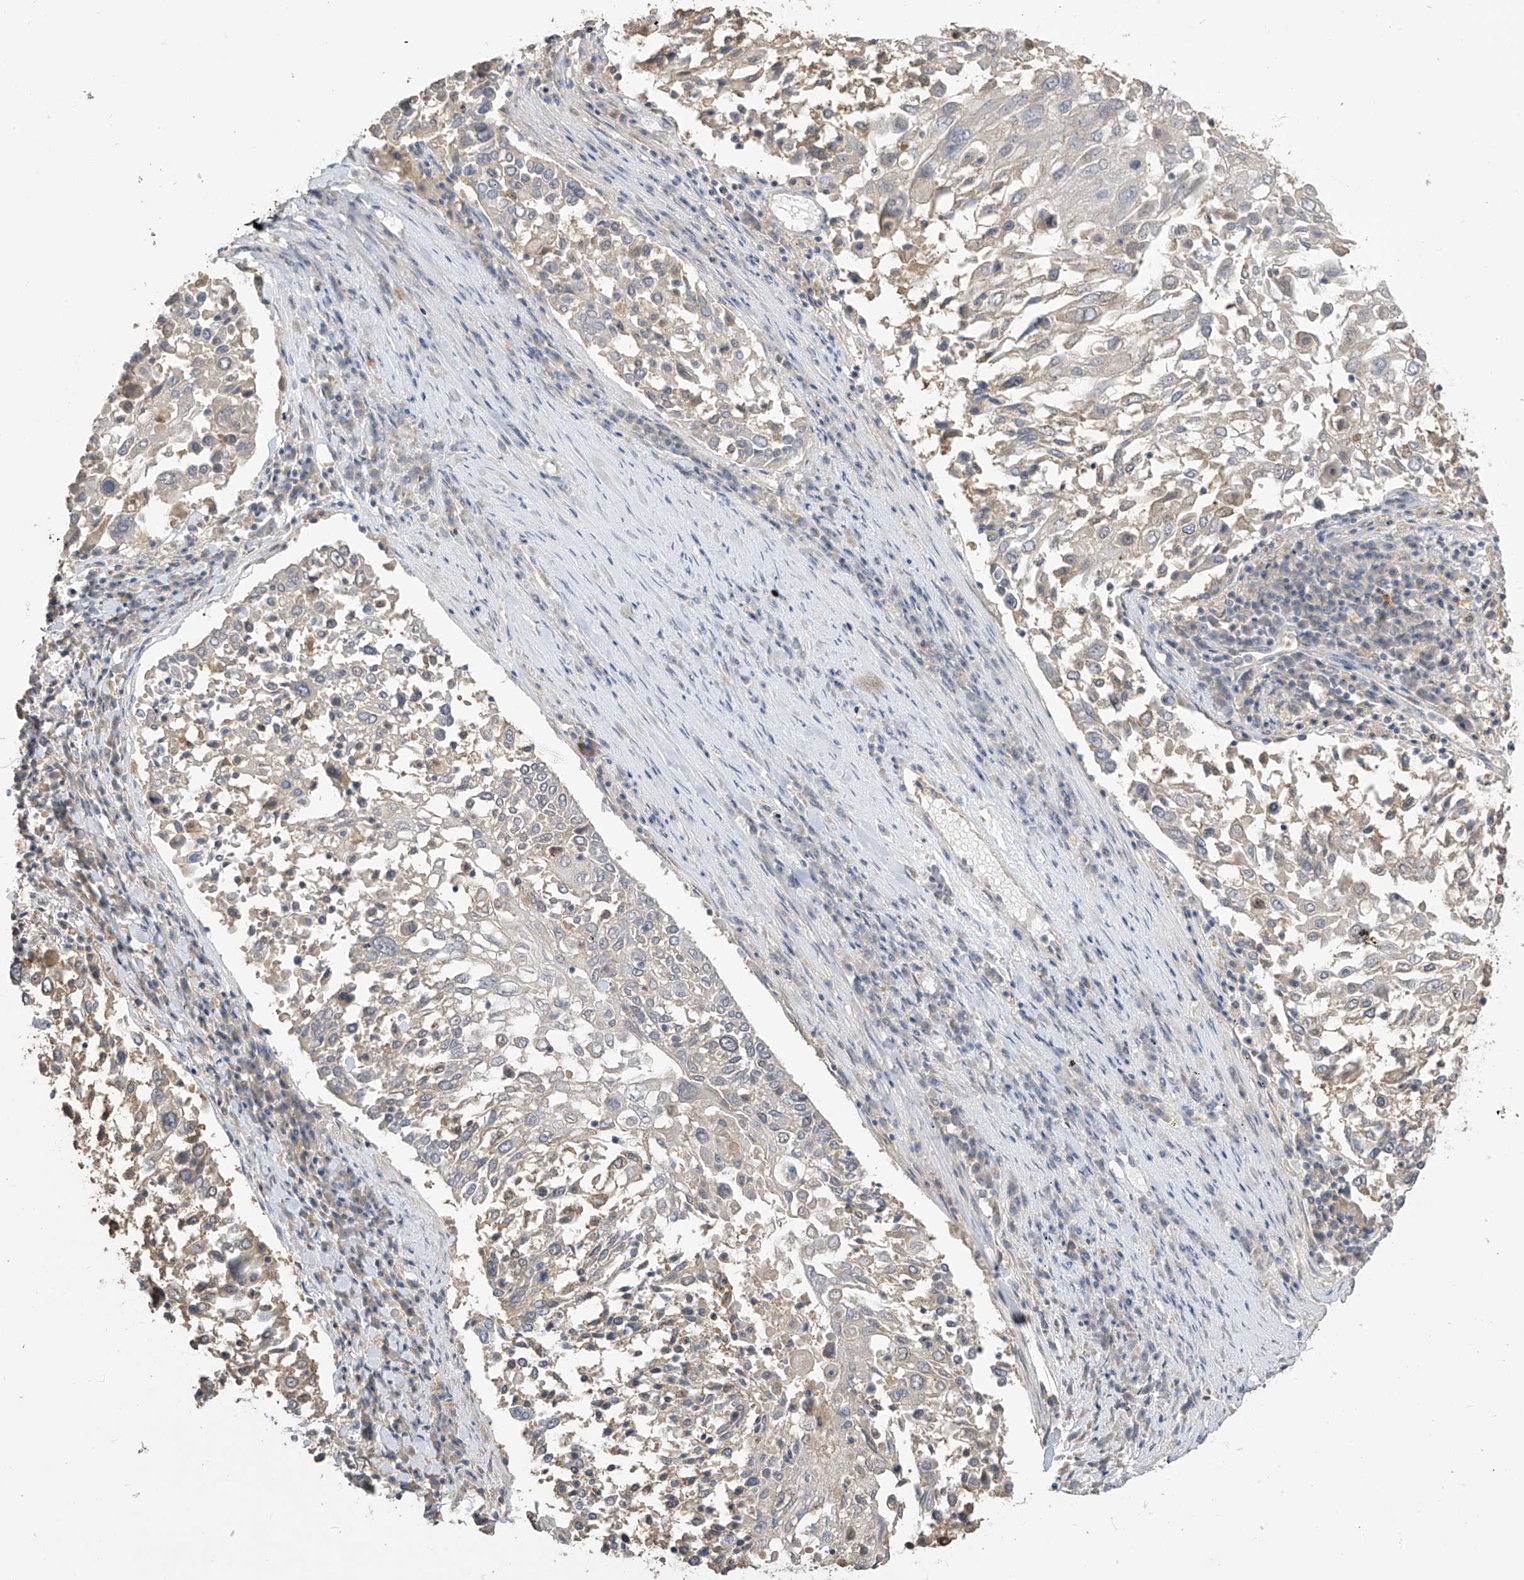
{"staining": {"intensity": "negative", "quantity": "none", "location": "none"}, "tissue": "lung cancer", "cell_type": "Tumor cells", "image_type": "cancer", "snomed": [{"axis": "morphology", "description": "Squamous cell carcinoma, NOS"}, {"axis": "topography", "description": "Lung"}], "caption": "High power microscopy micrograph of an IHC photomicrograph of lung cancer (squamous cell carcinoma), revealing no significant expression in tumor cells.", "gene": "SLFN14", "patient": {"sex": "male", "age": 65}}